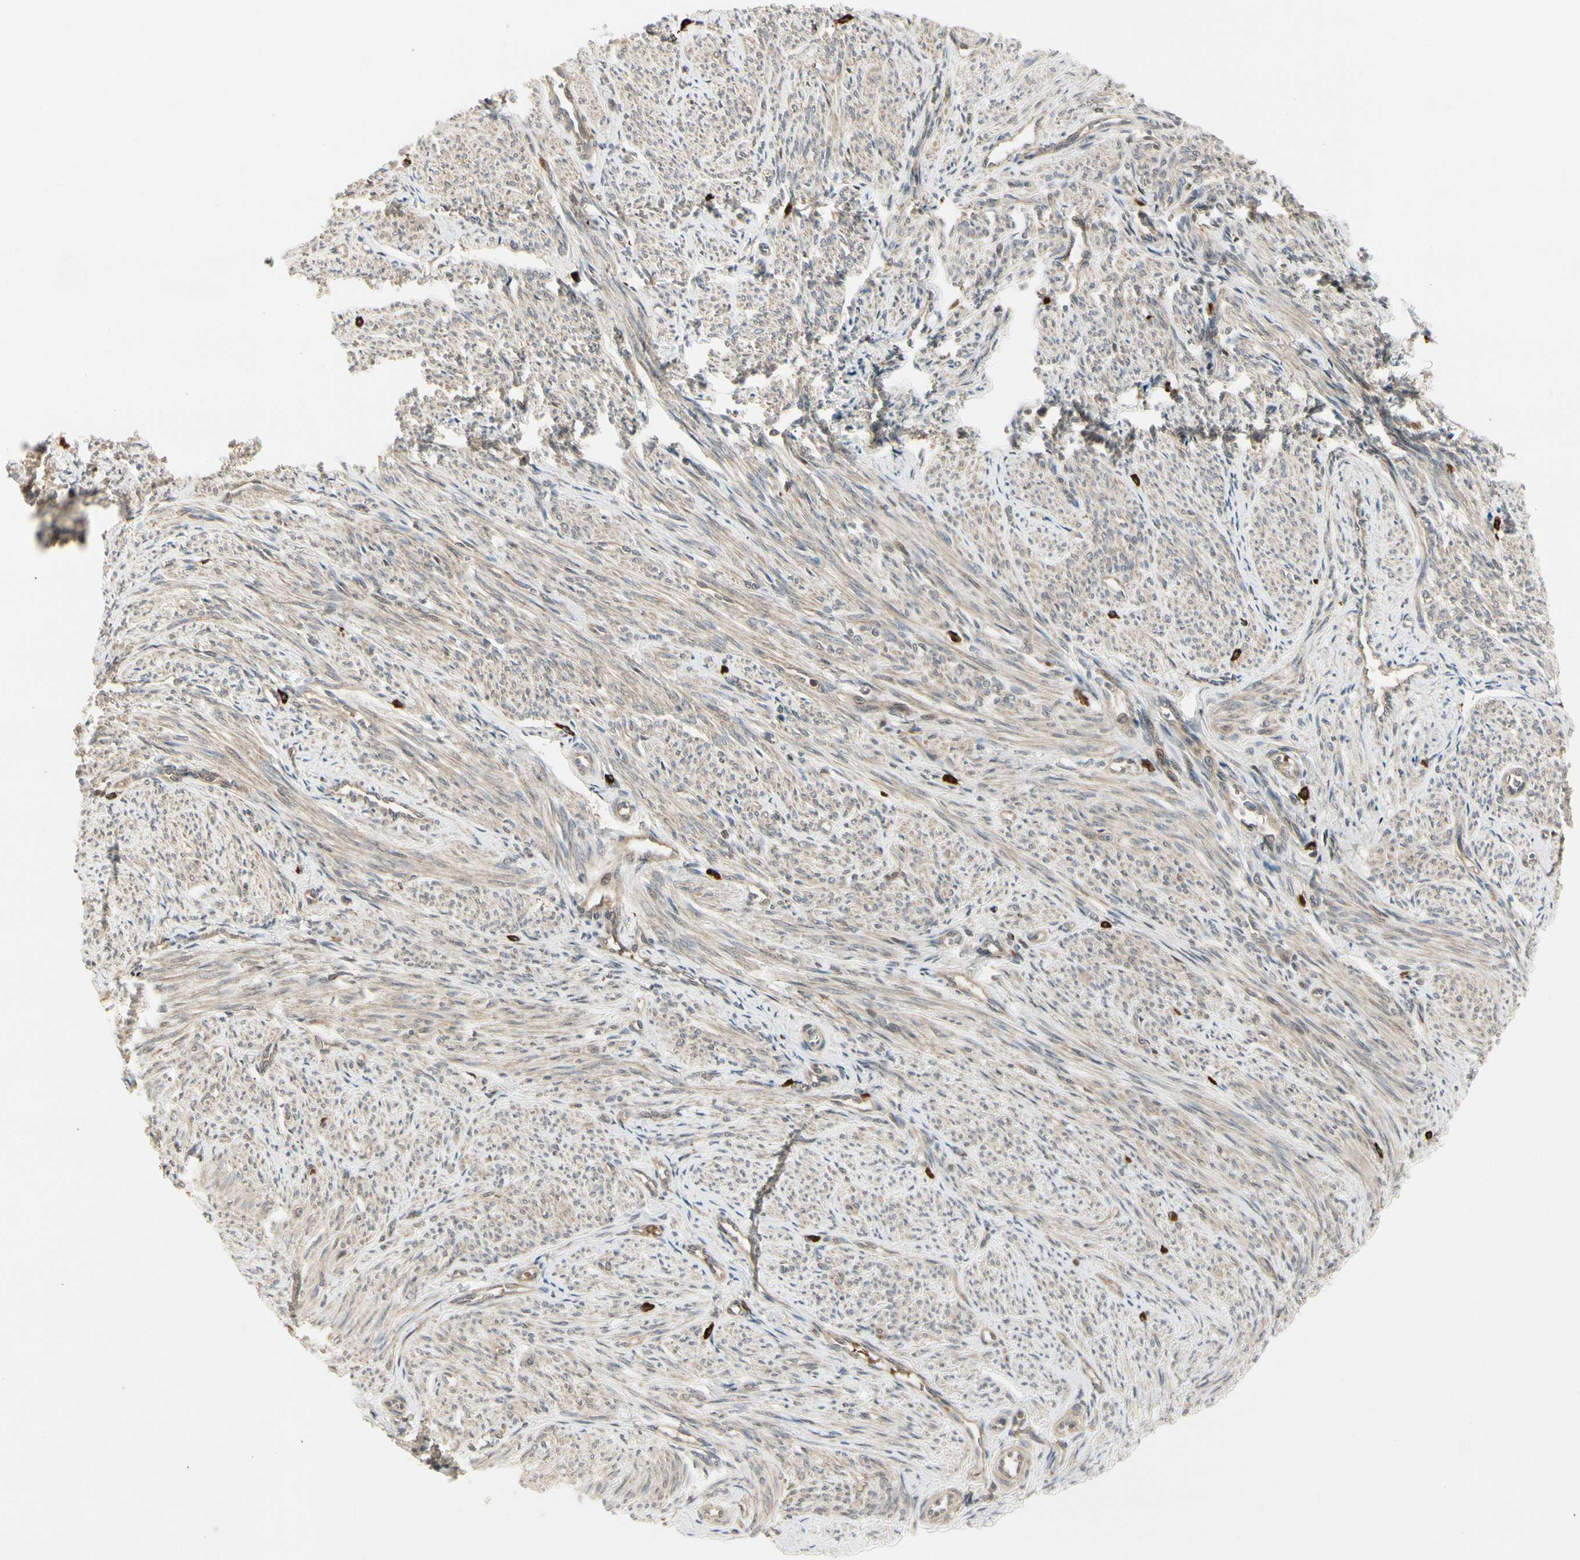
{"staining": {"intensity": "weak", "quantity": ">75%", "location": "cytoplasmic/membranous"}, "tissue": "smooth muscle", "cell_type": "Smooth muscle cells", "image_type": "normal", "snomed": [{"axis": "morphology", "description": "Normal tissue, NOS"}, {"axis": "topography", "description": "Smooth muscle"}], "caption": "DAB (3,3'-diaminobenzidine) immunohistochemical staining of unremarkable human smooth muscle displays weak cytoplasmic/membranous protein positivity in approximately >75% of smooth muscle cells. The protein of interest is shown in brown color, while the nuclei are stained blue.", "gene": "EVC", "patient": {"sex": "female", "age": 65}}